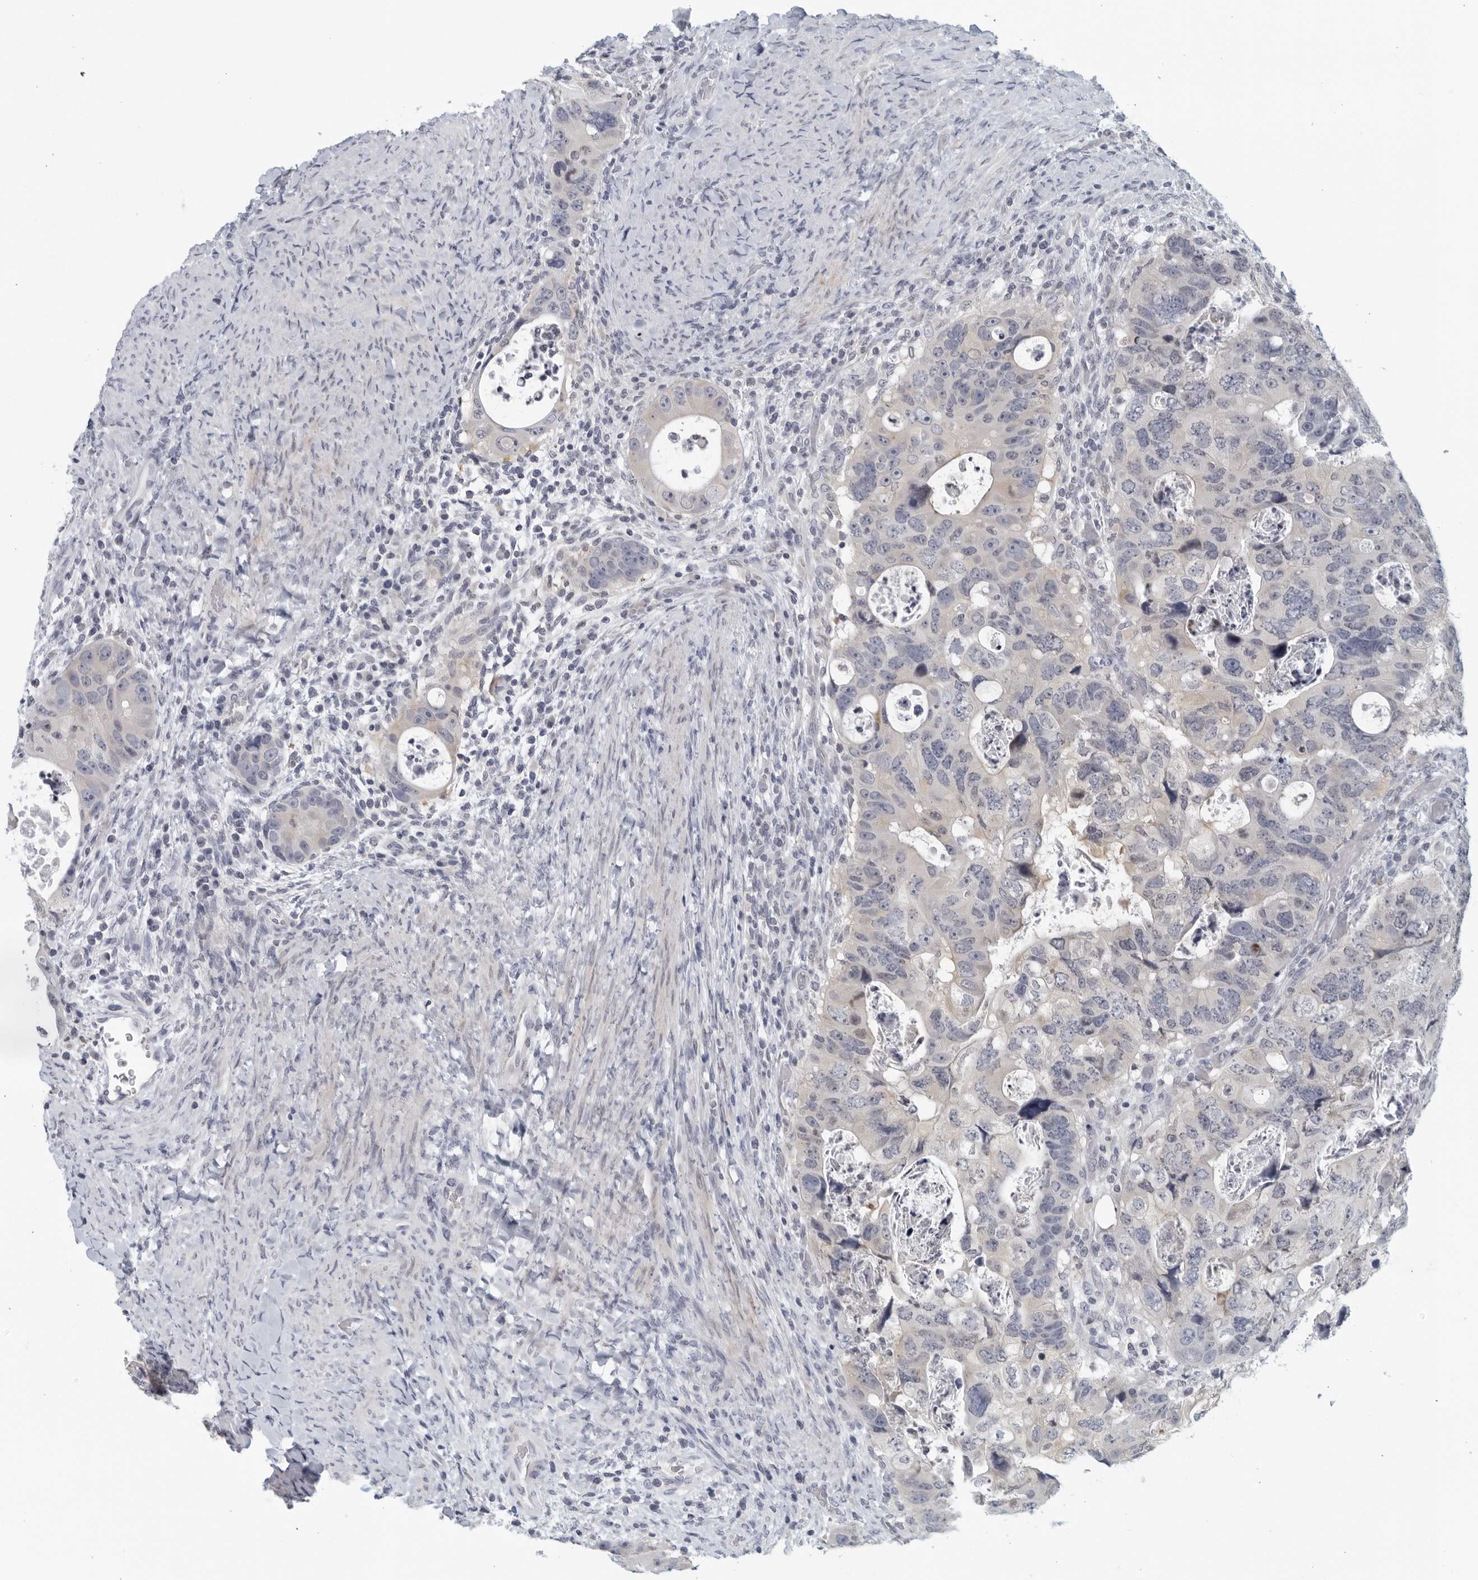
{"staining": {"intensity": "negative", "quantity": "none", "location": "none"}, "tissue": "colorectal cancer", "cell_type": "Tumor cells", "image_type": "cancer", "snomed": [{"axis": "morphology", "description": "Adenocarcinoma, NOS"}, {"axis": "topography", "description": "Rectum"}], "caption": "Histopathology image shows no significant protein expression in tumor cells of adenocarcinoma (colorectal).", "gene": "MATN1", "patient": {"sex": "male", "age": 59}}